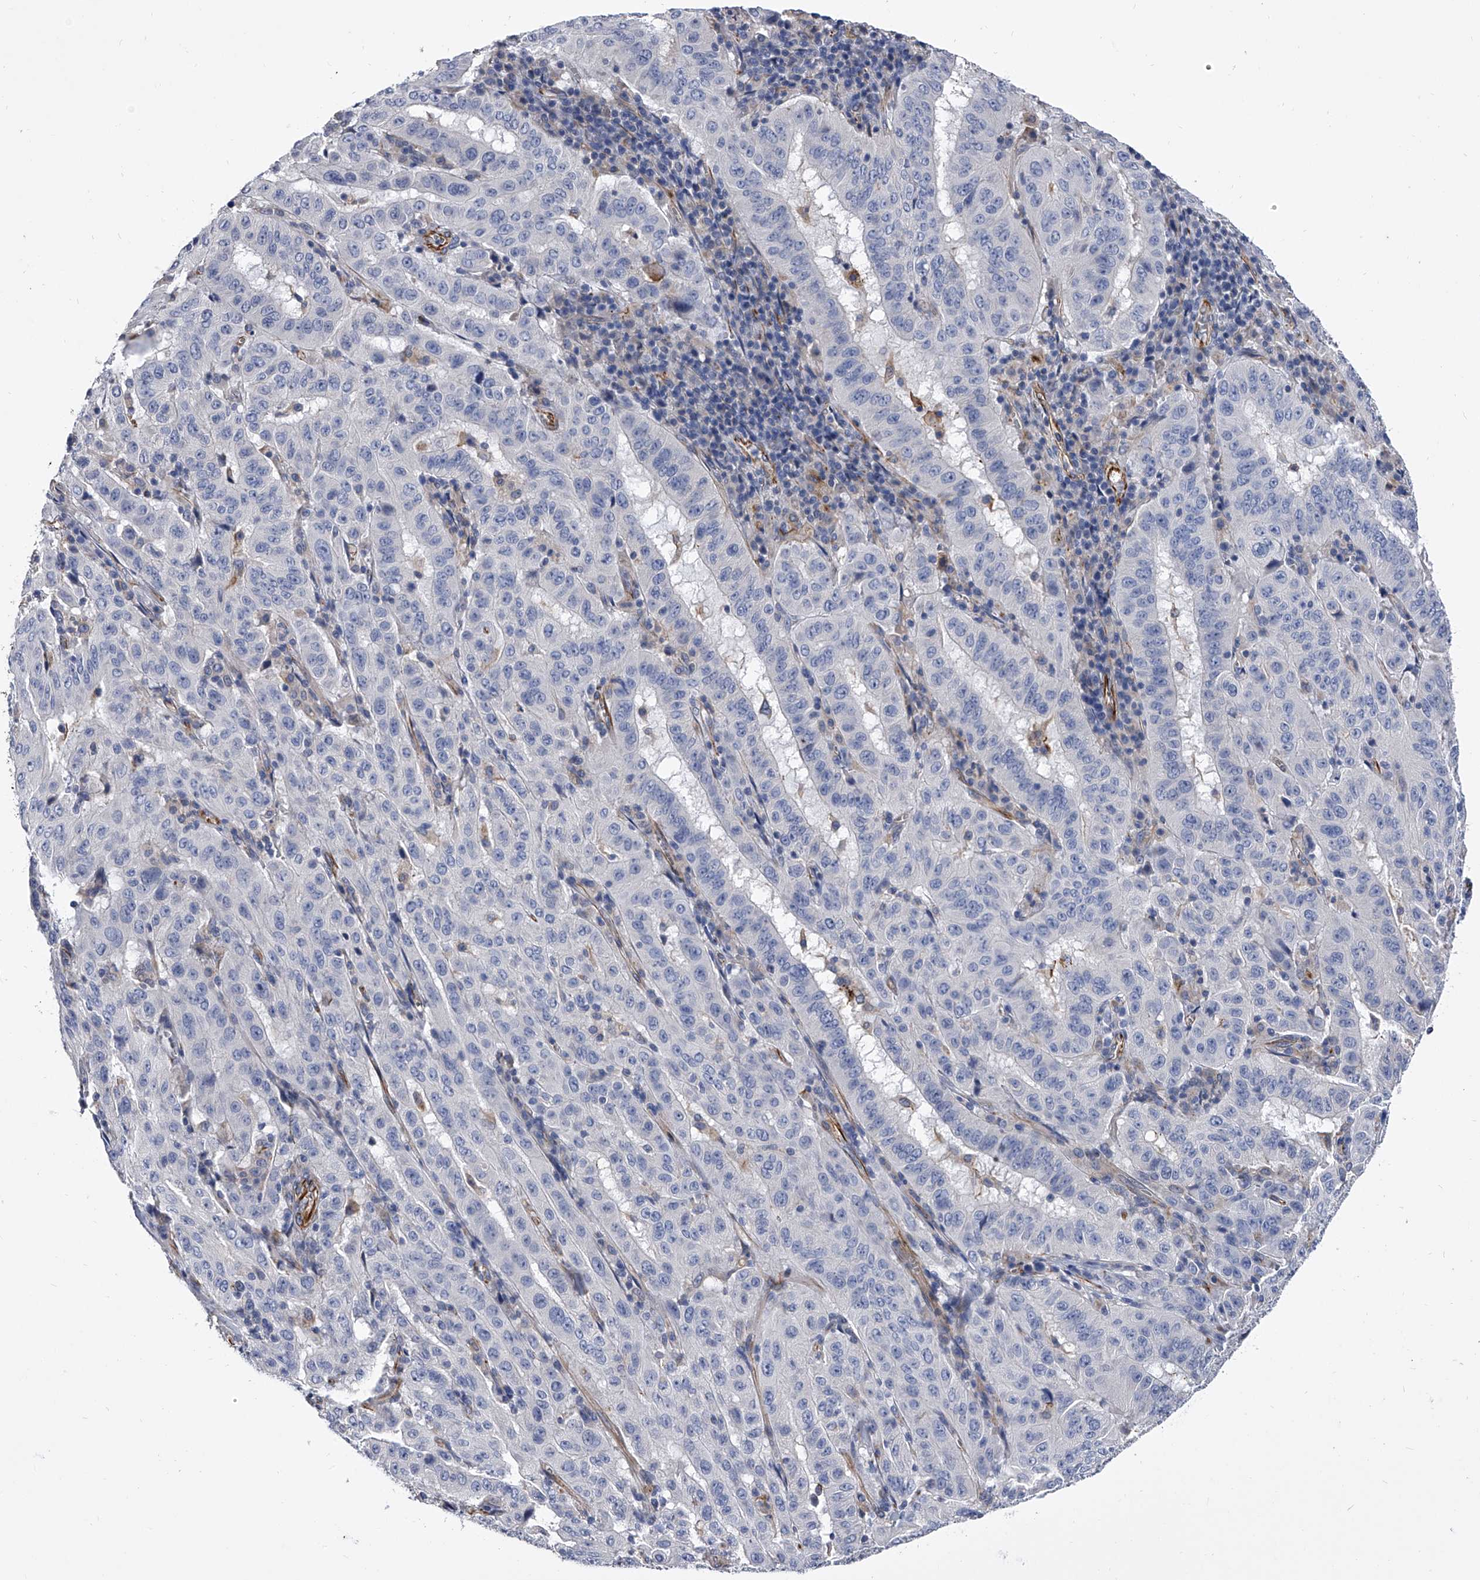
{"staining": {"intensity": "negative", "quantity": "none", "location": "none"}, "tissue": "pancreatic cancer", "cell_type": "Tumor cells", "image_type": "cancer", "snomed": [{"axis": "morphology", "description": "Adenocarcinoma, NOS"}, {"axis": "topography", "description": "Pancreas"}], "caption": "An immunohistochemistry (IHC) histopathology image of adenocarcinoma (pancreatic) is shown. There is no staining in tumor cells of adenocarcinoma (pancreatic).", "gene": "EFCAB7", "patient": {"sex": "male", "age": 63}}